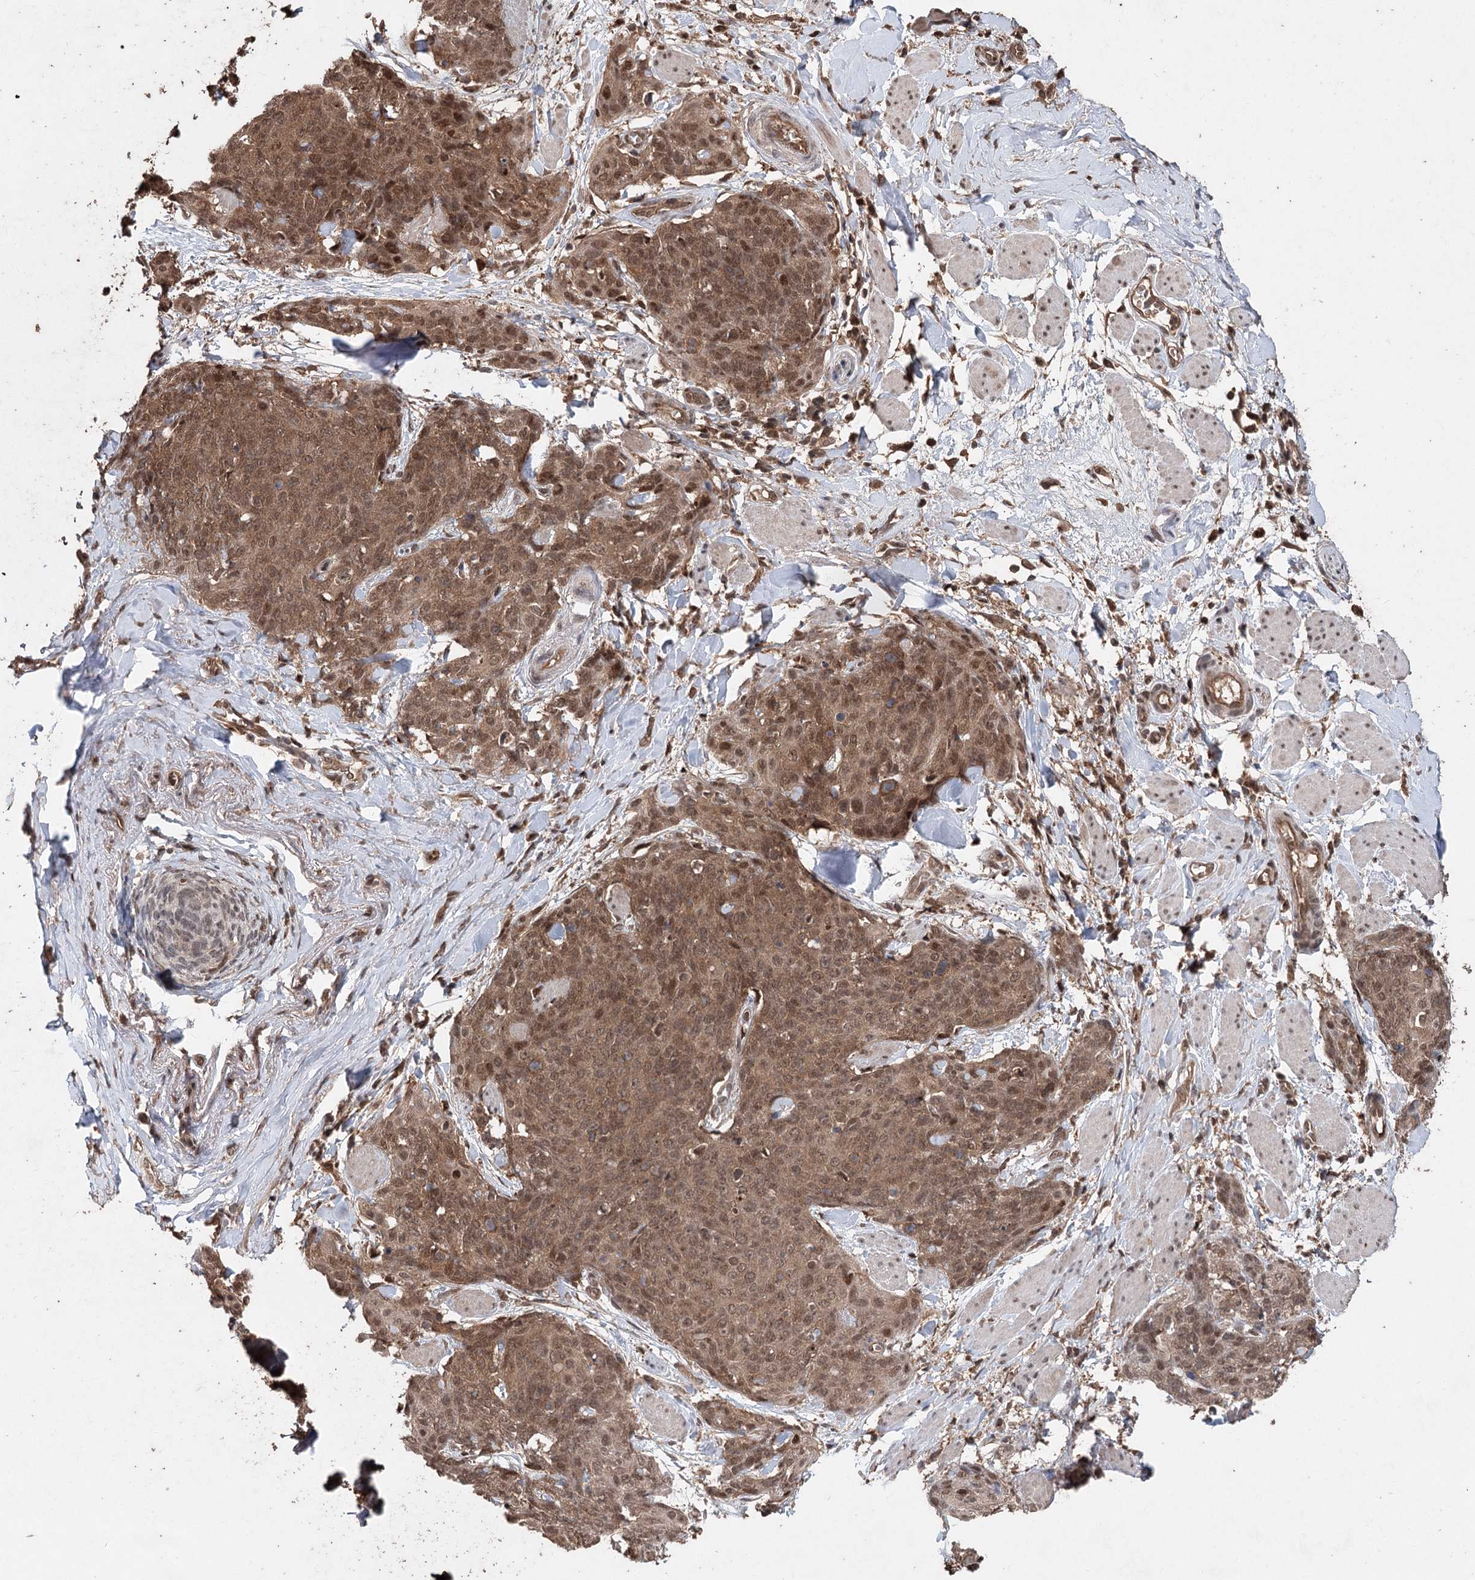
{"staining": {"intensity": "moderate", "quantity": ">75%", "location": "cytoplasmic/membranous,nuclear"}, "tissue": "skin cancer", "cell_type": "Tumor cells", "image_type": "cancer", "snomed": [{"axis": "morphology", "description": "Squamous cell carcinoma, NOS"}, {"axis": "topography", "description": "Skin"}, {"axis": "topography", "description": "Vulva"}], "caption": "Immunohistochemical staining of human skin cancer (squamous cell carcinoma) displays moderate cytoplasmic/membranous and nuclear protein positivity in about >75% of tumor cells. (DAB (3,3'-diaminobenzidine) = brown stain, brightfield microscopy at high magnification).", "gene": "FBXO7", "patient": {"sex": "female", "age": 85}}